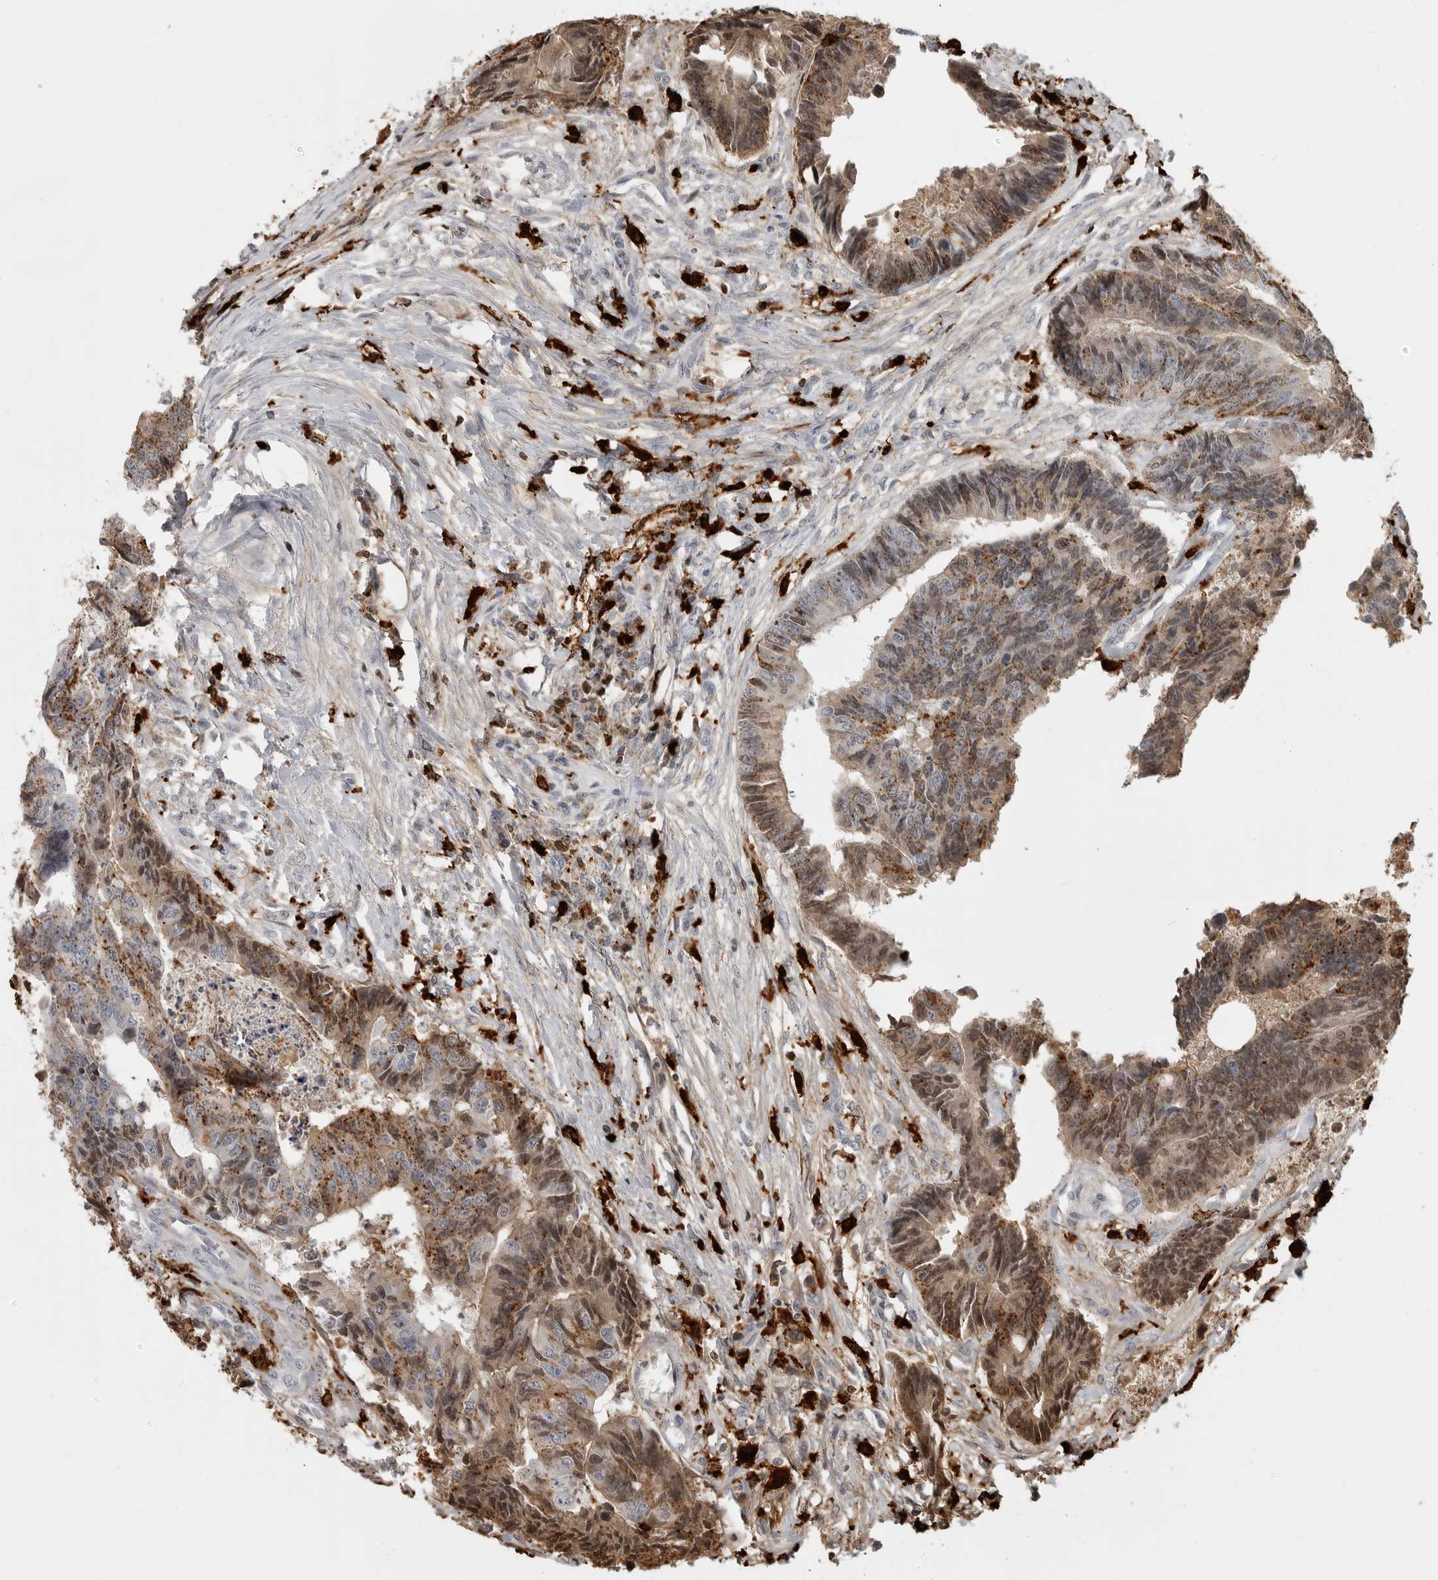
{"staining": {"intensity": "moderate", "quantity": "25%-75%", "location": "cytoplasmic/membranous,nuclear"}, "tissue": "colorectal cancer", "cell_type": "Tumor cells", "image_type": "cancer", "snomed": [{"axis": "morphology", "description": "Adenocarcinoma, NOS"}, {"axis": "topography", "description": "Rectum"}], "caption": "Protein staining shows moderate cytoplasmic/membranous and nuclear expression in about 25%-75% of tumor cells in colorectal adenocarcinoma.", "gene": "IFI30", "patient": {"sex": "male", "age": 84}}